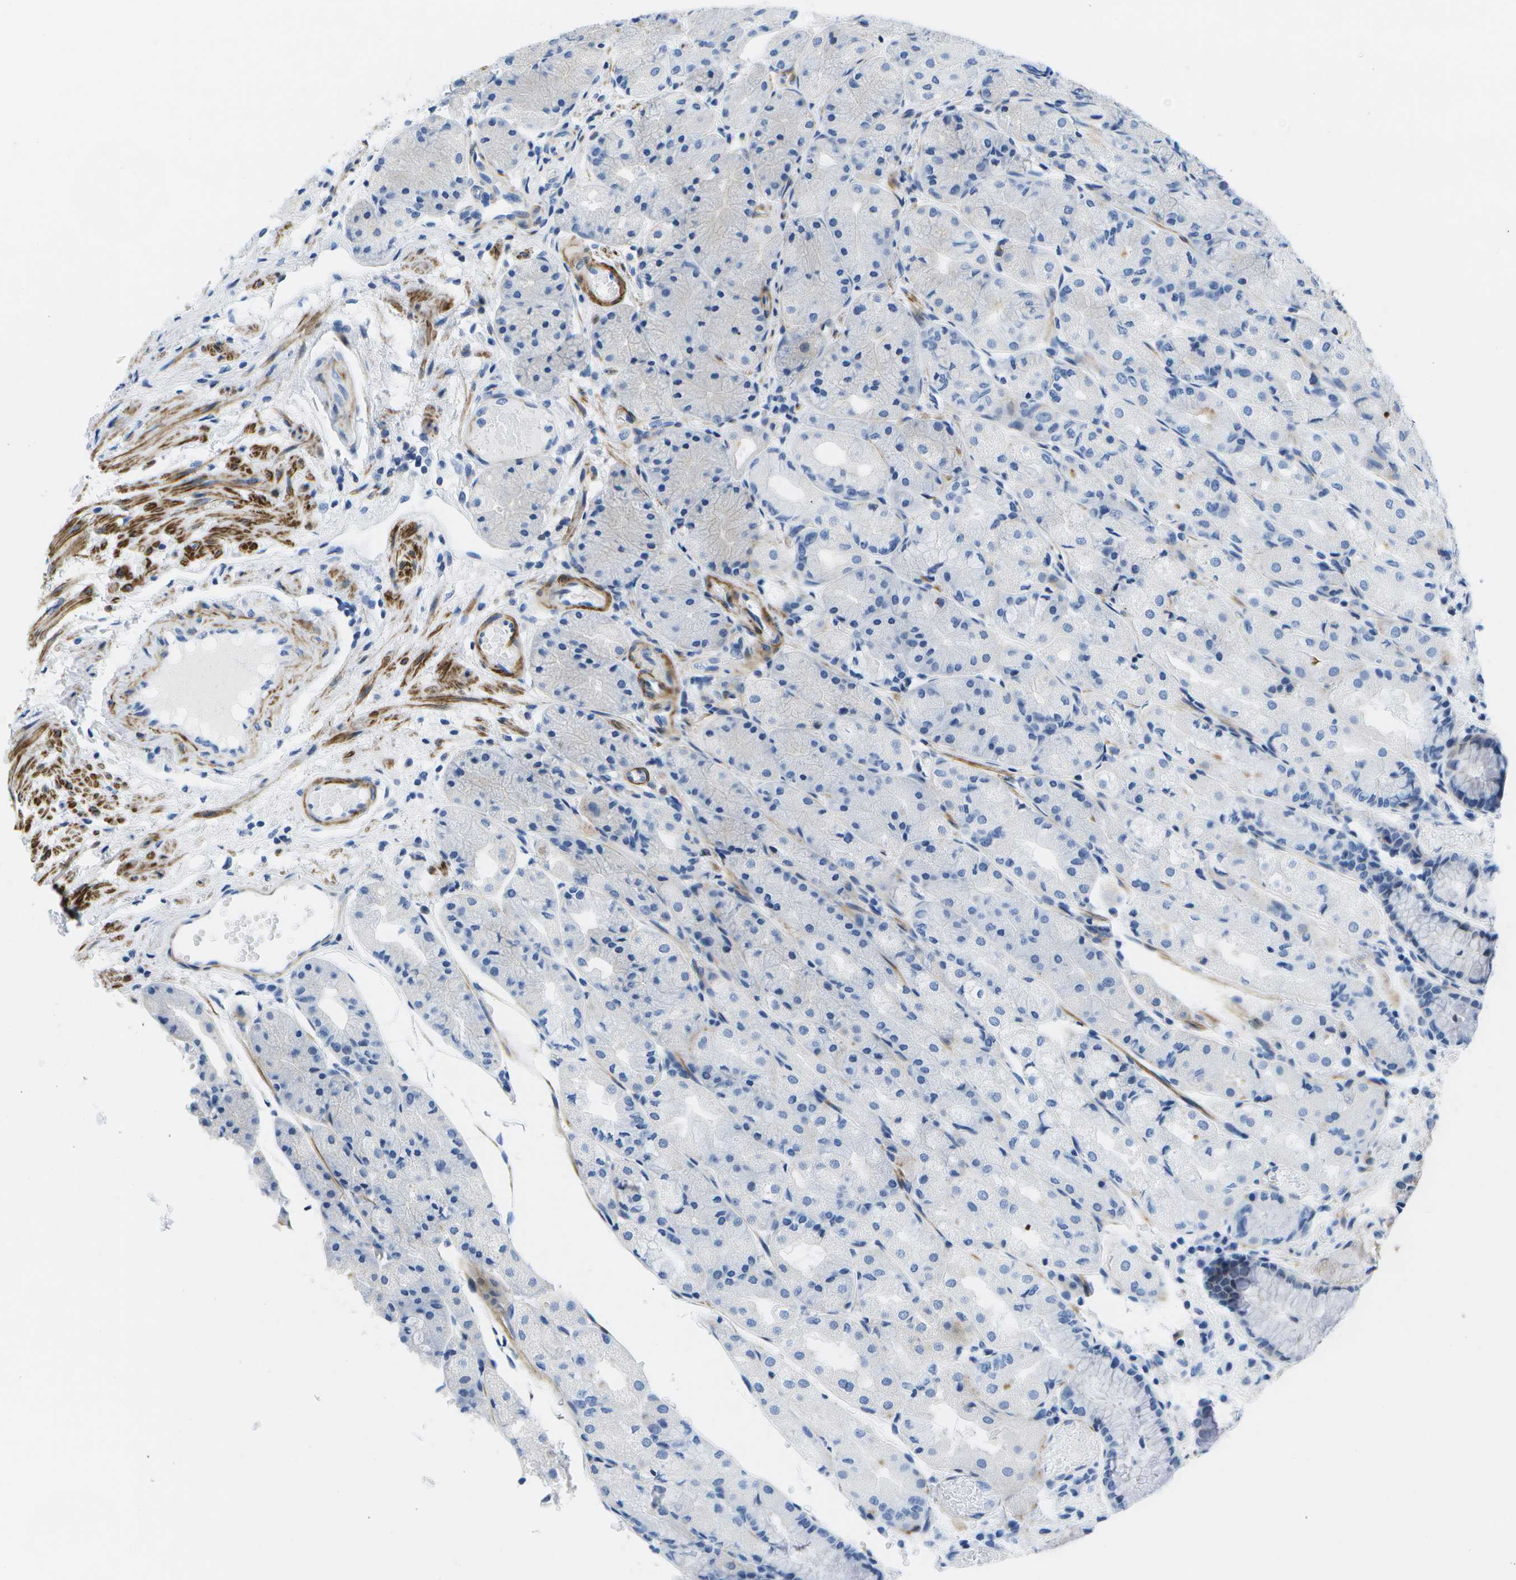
{"staining": {"intensity": "negative", "quantity": "none", "location": "none"}, "tissue": "stomach", "cell_type": "Glandular cells", "image_type": "normal", "snomed": [{"axis": "morphology", "description": "Normal tissue, NOS"}, {"axis": "topography", "description": "Stomach, upper"}], "caption": "The immunohistochemistry (IHC) image has no significant expression in glandular cells of stomach. (DAB (3,3'-diaminobenzidine) immunohistochemistry with hematoxylin counter stain).", "gene": "ADGRG6", "patient": {"sex": "male", "age": 72}}